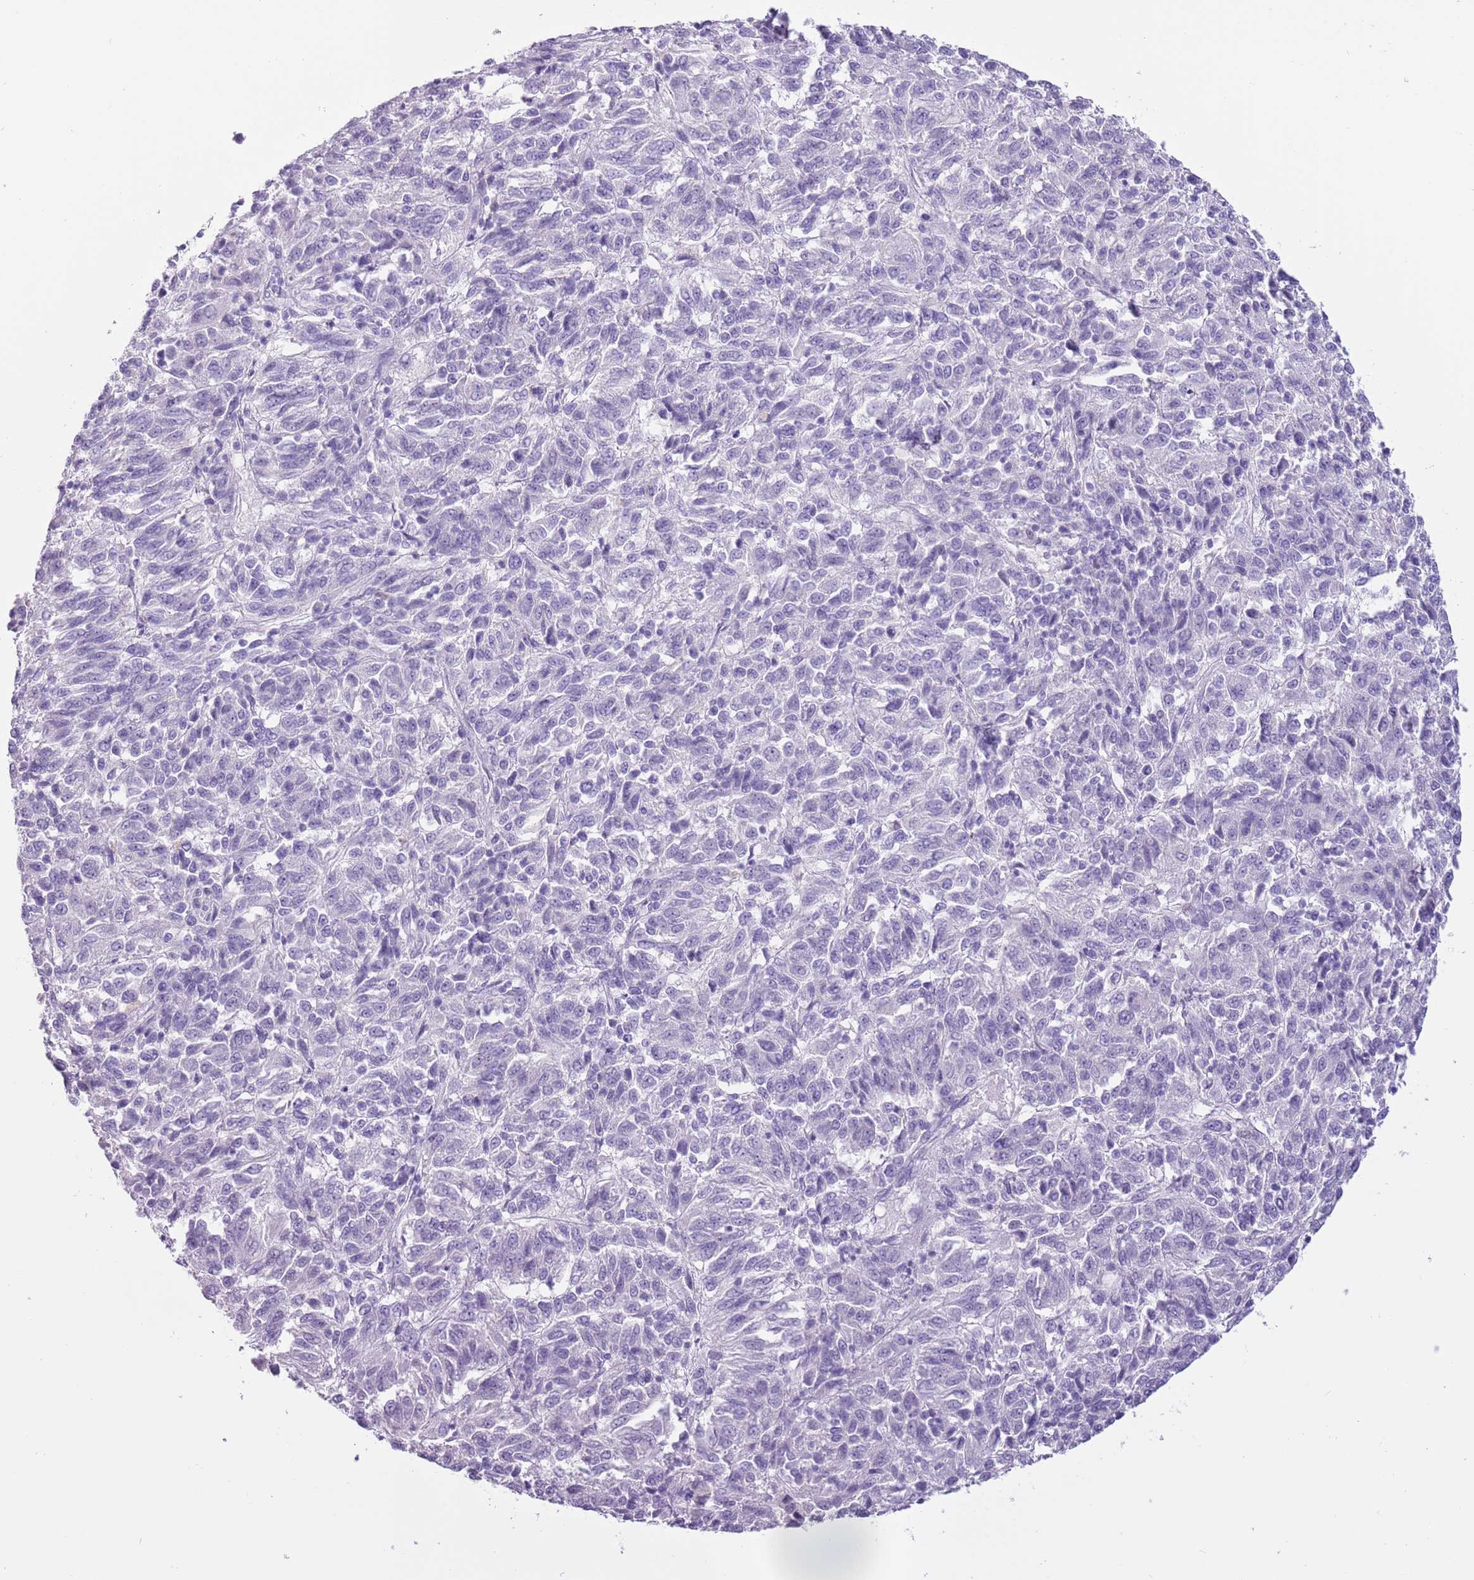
{"staining": {"intensity": "negative", "quantity": "none", "location": "none"}, "tissue": "melanoma", "cell_type": "Tumor cells", "image_type": "cancer", "snomed": [{"axis": "morphology", "description": "Malignant melanoma, Metastatic site"}, {"axis": "topography", "description": "Lung"}], "caption": "High magnification brightfield microscopy of malignant melanoma (metastatic site) stained with DAB (brown) and counterstained with hematoxylin (blue): tumor cells show no significant expression.", "gene": "SLC7A14", "patient": {"sex": "male", "age": 64}}